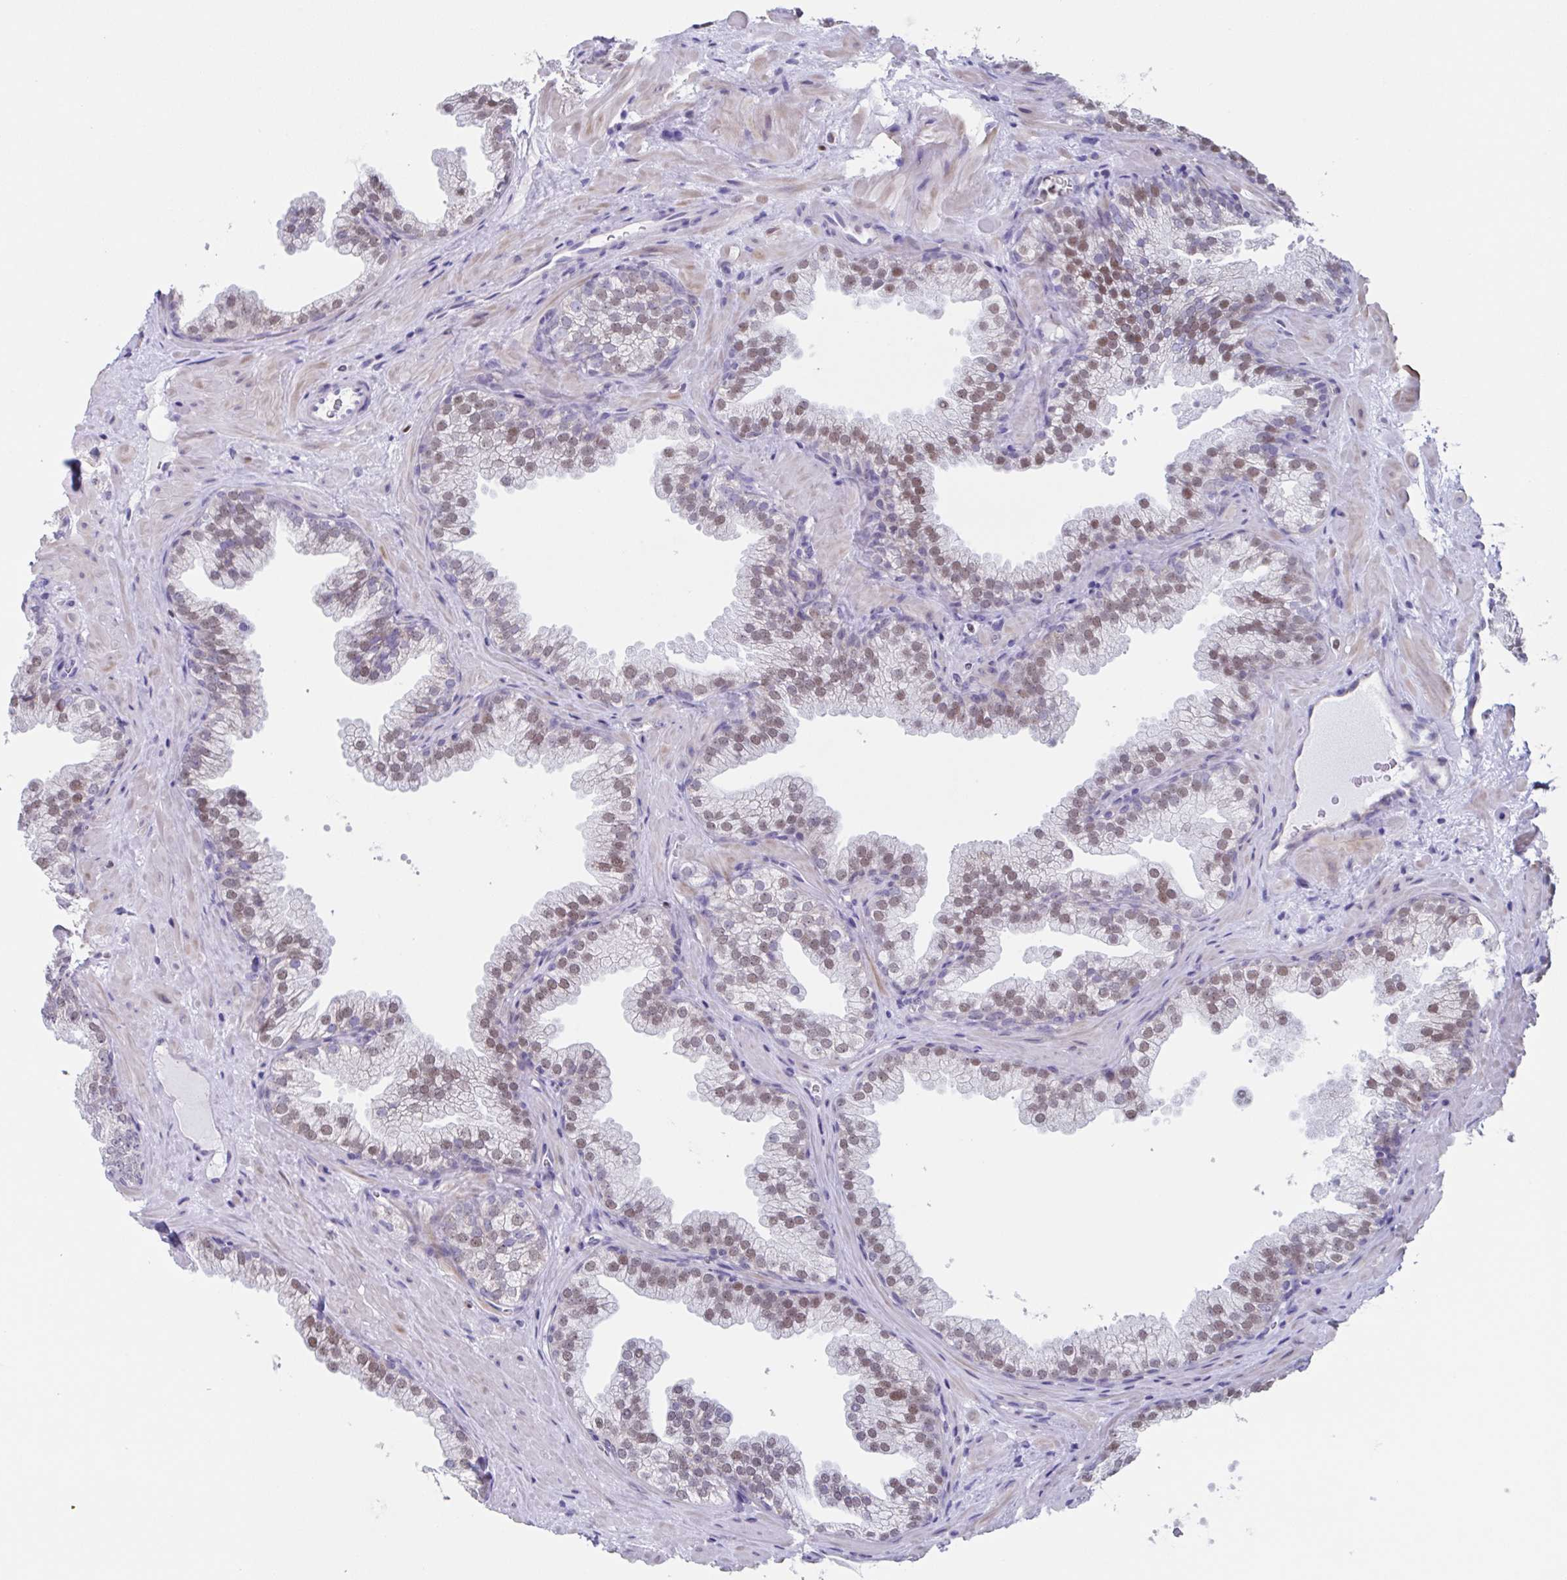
{"staining": {"intensity": "weak", "quantity": "25%-75%", "location": "nuclear"}, "tissue": "prostate", "cell_type": "Glandular cells", "image_type": "normal", "snomed": [{"axis": "morphology", "description": "Normal tissue, NOS"}, {"axis": "topography", "description": "Prostate"}], "caption": "Human prostate stained with a protein marker shows weak staining in glandular cells.", "gene": "PBOV1", "patient": {"sex": "male", "age": 37}}